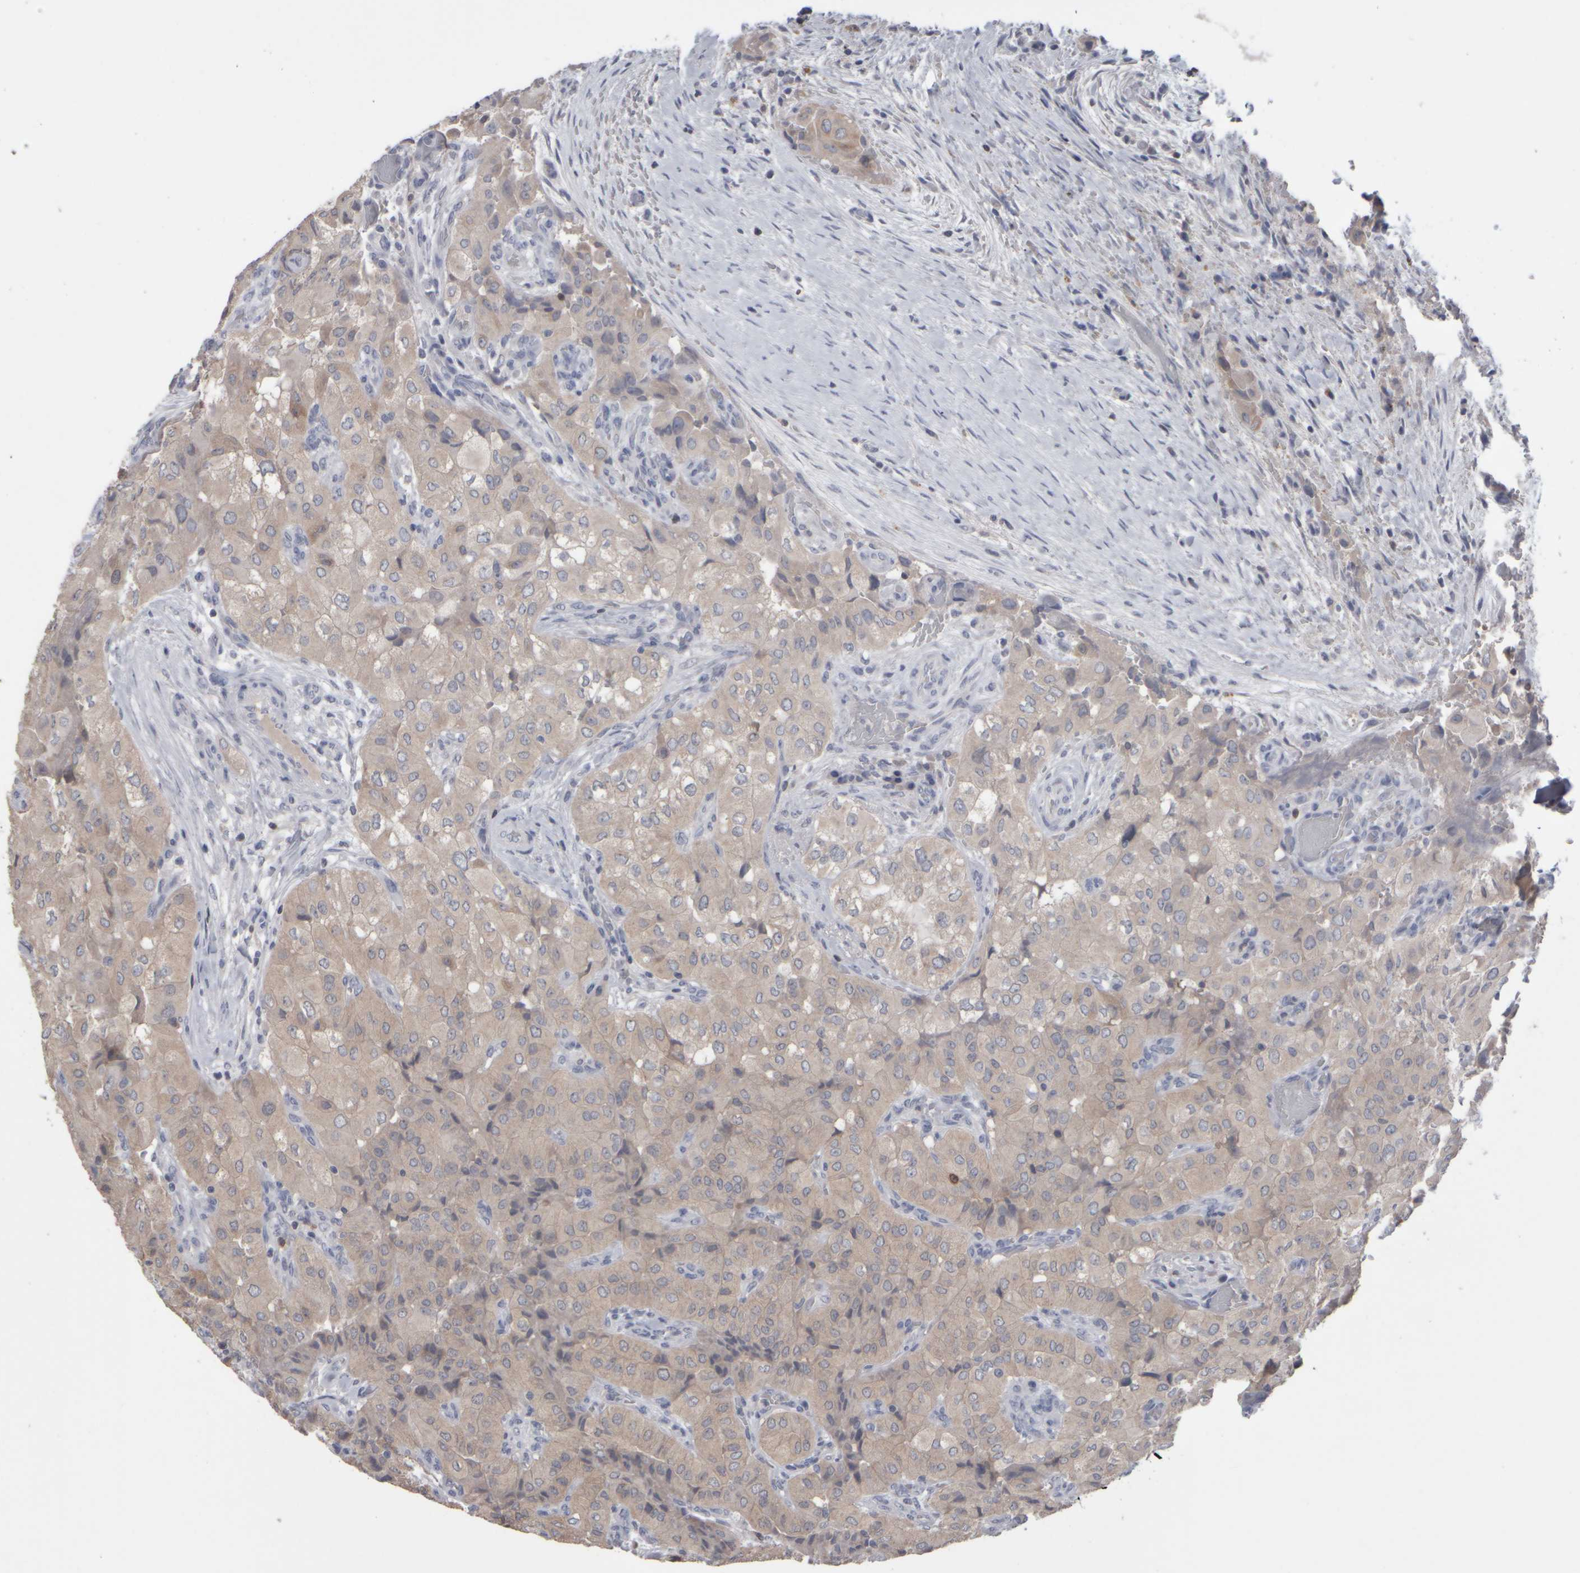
{"staining": {"intensity": "weak", "quantity": "25%-75%", "location": "cytoplasmic/membranous"}, "tissue": "thyroid cancer", "cell_type": "Tumor cells", "image_type": "cancer", "snomed": [{"axis": "morphology", "description": "Papillary adenocarcinoma, NOS"}, {"axis": "topography", "description": "Thyroid gland"}], "caption": "DAB (3,3'-diaminobenzidine) immunohistochemical staining of thyroid cancer (papillary adenocarcinoma) demonstrates weak cytoplasmic/membranous protein expression in about 25%-75% of tumor cells. The protein is shown in brown color, while the nuclei are stained blue.", "gene": "EPHX2", "patient": {"sex": "female", "age": 59}}